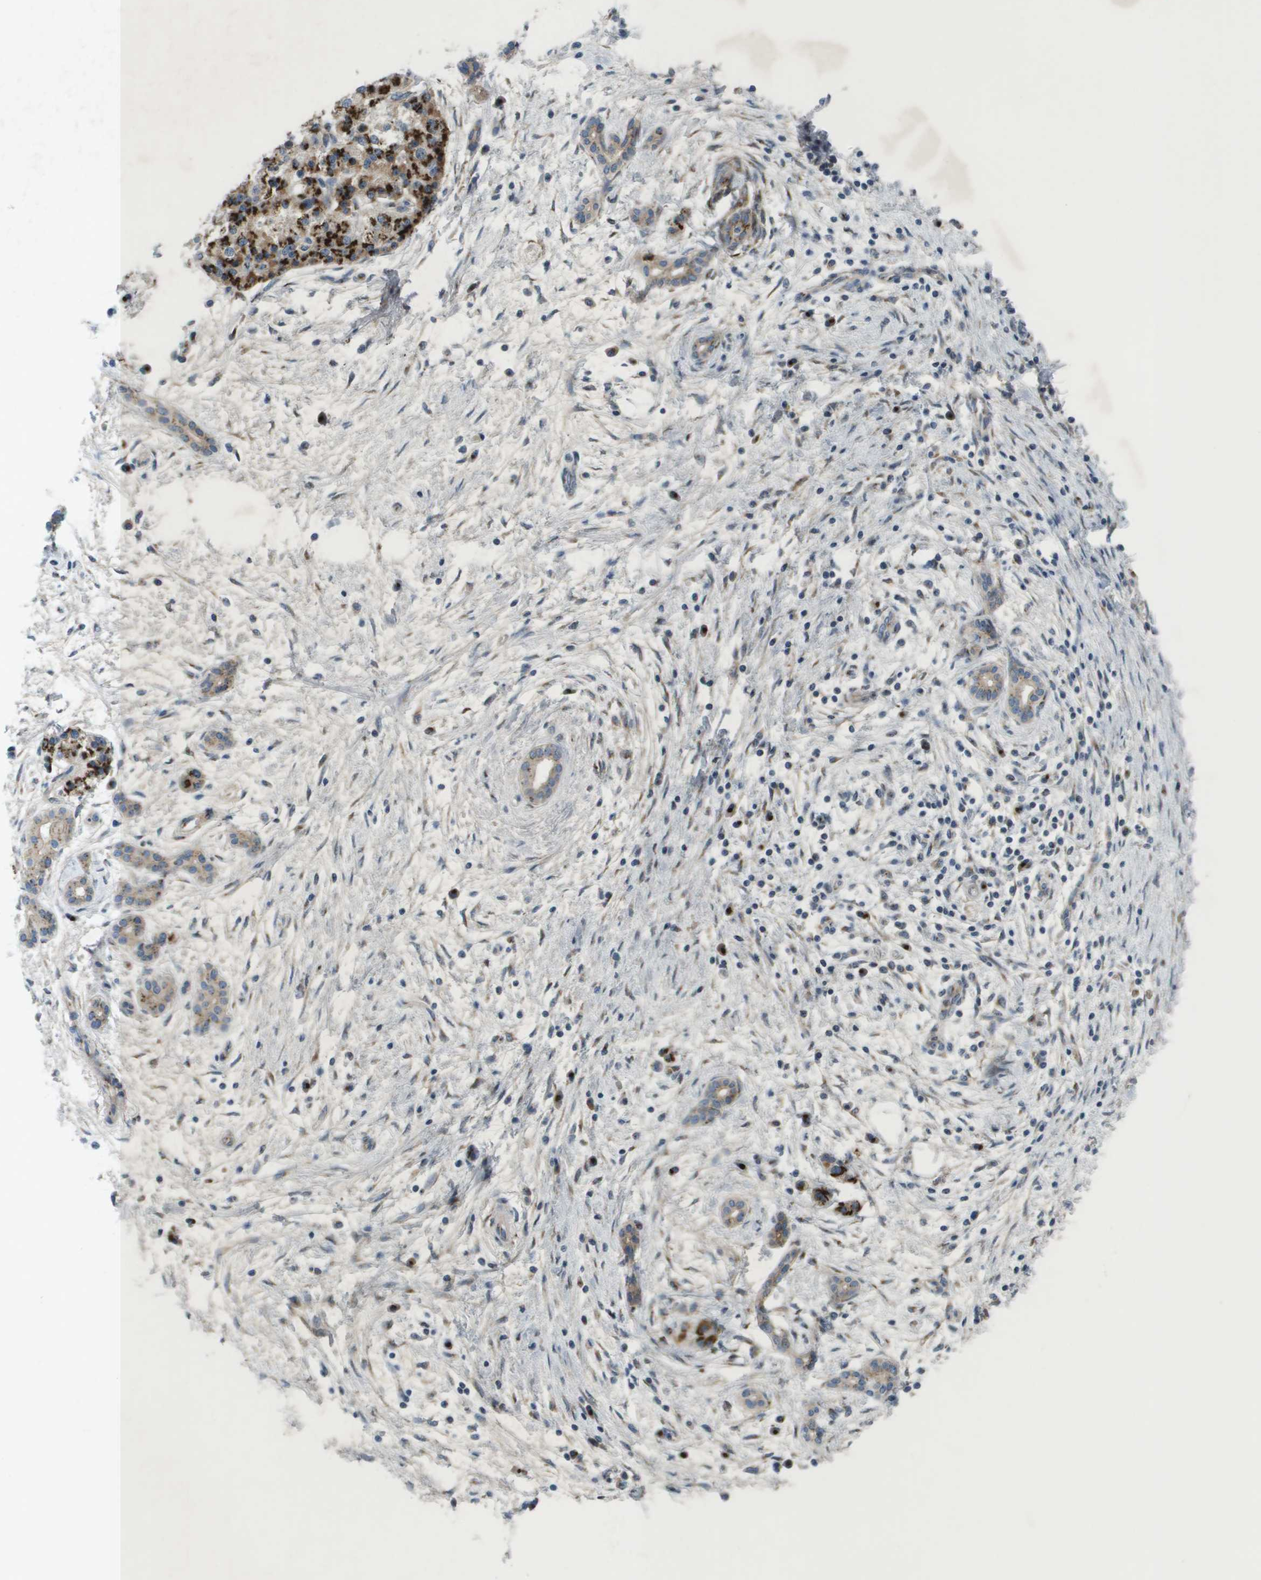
{"staining": {"intensity": "weak", "quantity": ">75%", "location": "cytoplasmic/membranous"}, "tissue": "pancreatic cancer", "cell_type": "Tumor cells", "image_type": "cancer", "snomed": [{"axis": "morphology", "description": "Adenocarcinoma, NOS"}, {"axis": "topography", "description": "Pancreas"}], "caption": "IHC of human pancreatic adenocarcinoma displays low levels of weak cytoplasmic/membranous positivity in approximately >75% of tumor cells.", "gene": "QSOX2", "patient": {"sex": "female", "age": 70}}